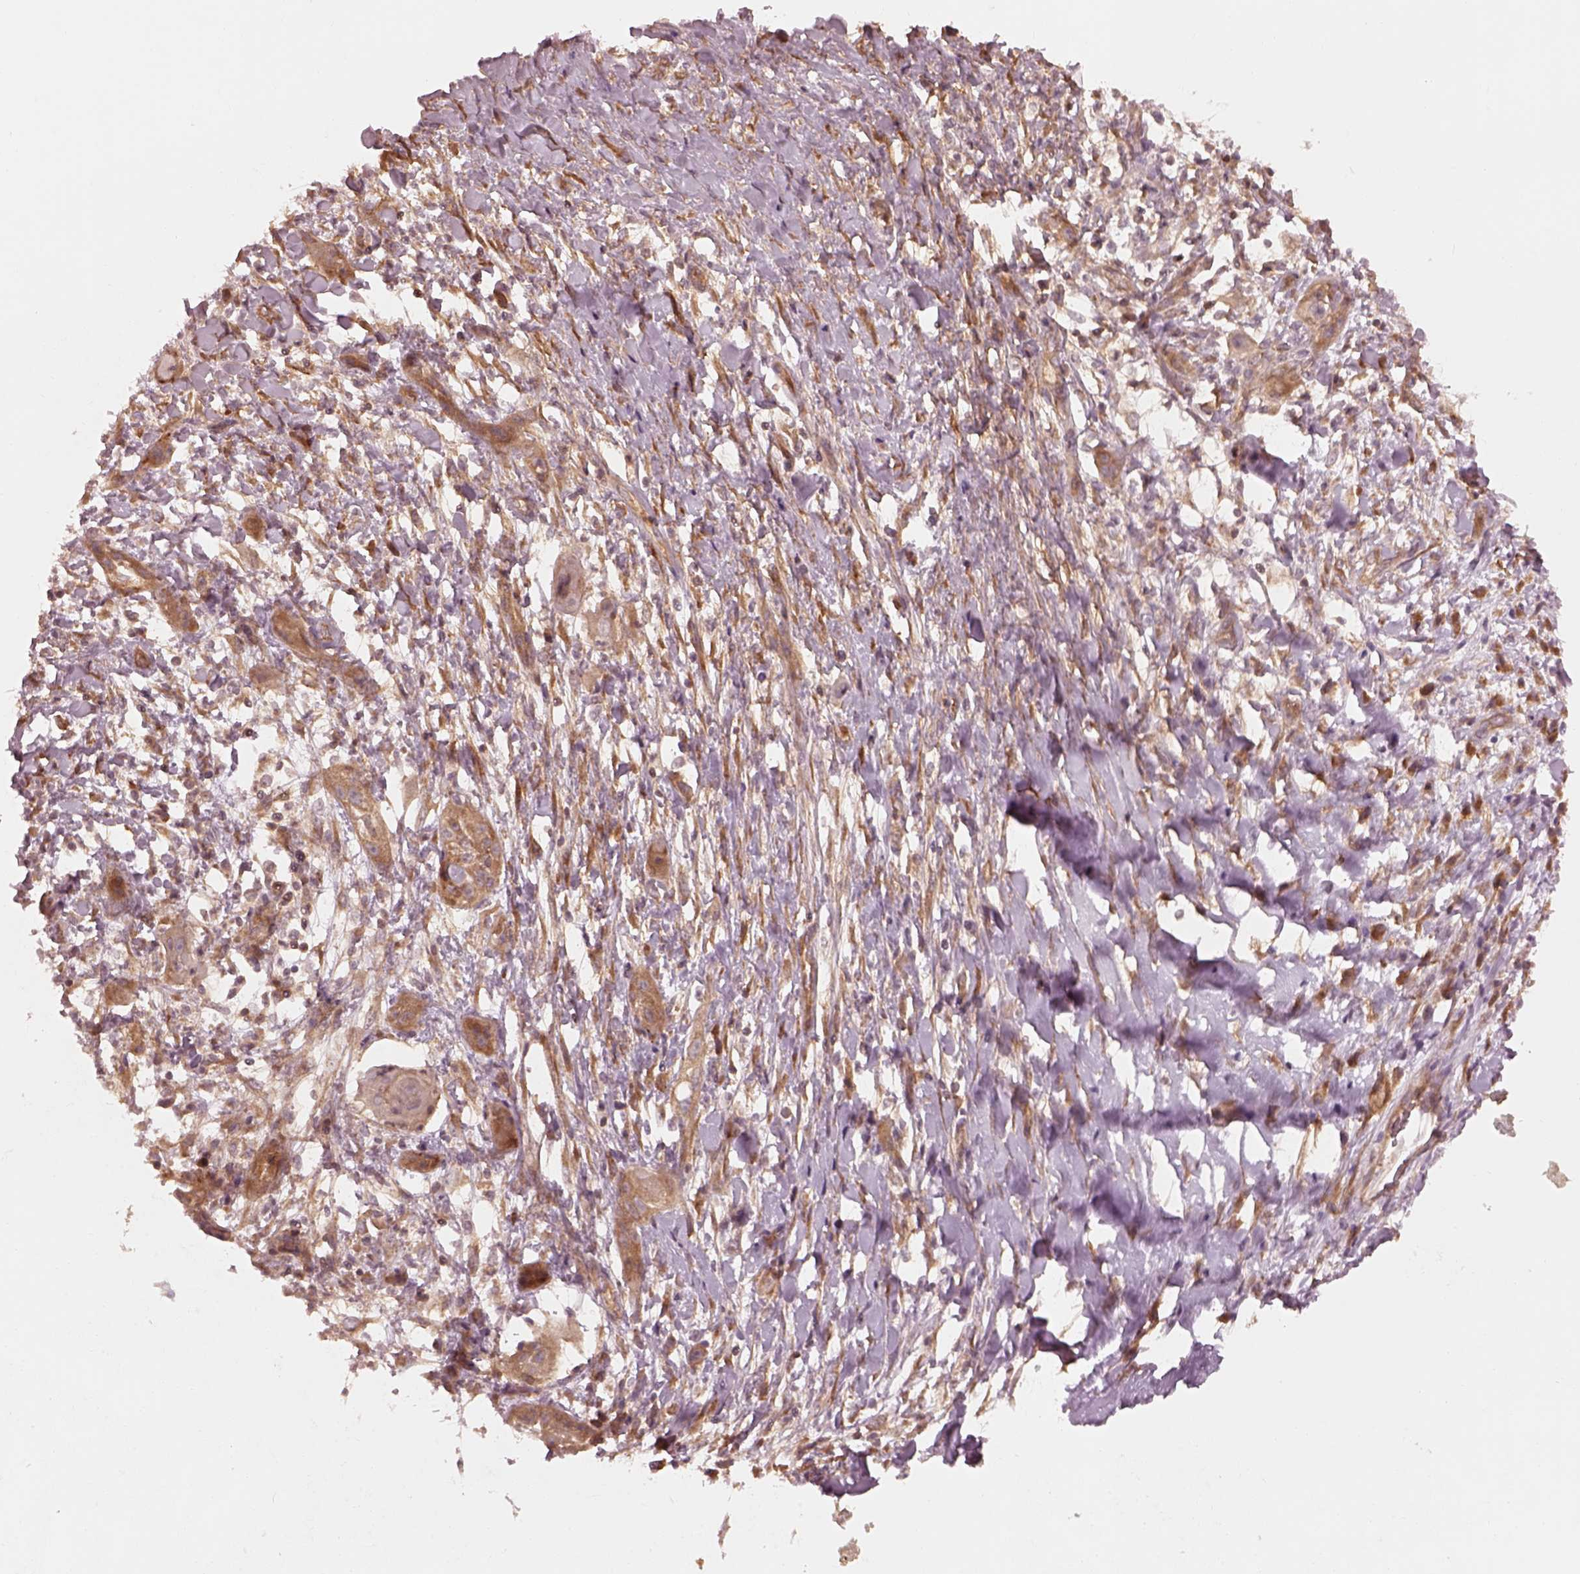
{"staining": {"intensity": "weak", "quantity": ">75%", "location": "cytoplasmic/membranous"}, "tissue": "skin cancer", "cell_type": "Tumor cells", "image_type": "cancer", "snomed": [{"axis": "morphology", "description": "Squamous cell carcinoma, NOS"}, {"axis": "topography", "description": "Skin"}], "caption": "There is low levels of weak cytoplasmic/membranous expression in tumor cells of squamous cell carcinoma (skin), as demonstrated by immunohistochemical staining (brown color).", "gene": "FAM107B", "patient": {"sex": "male", "age": 62}}